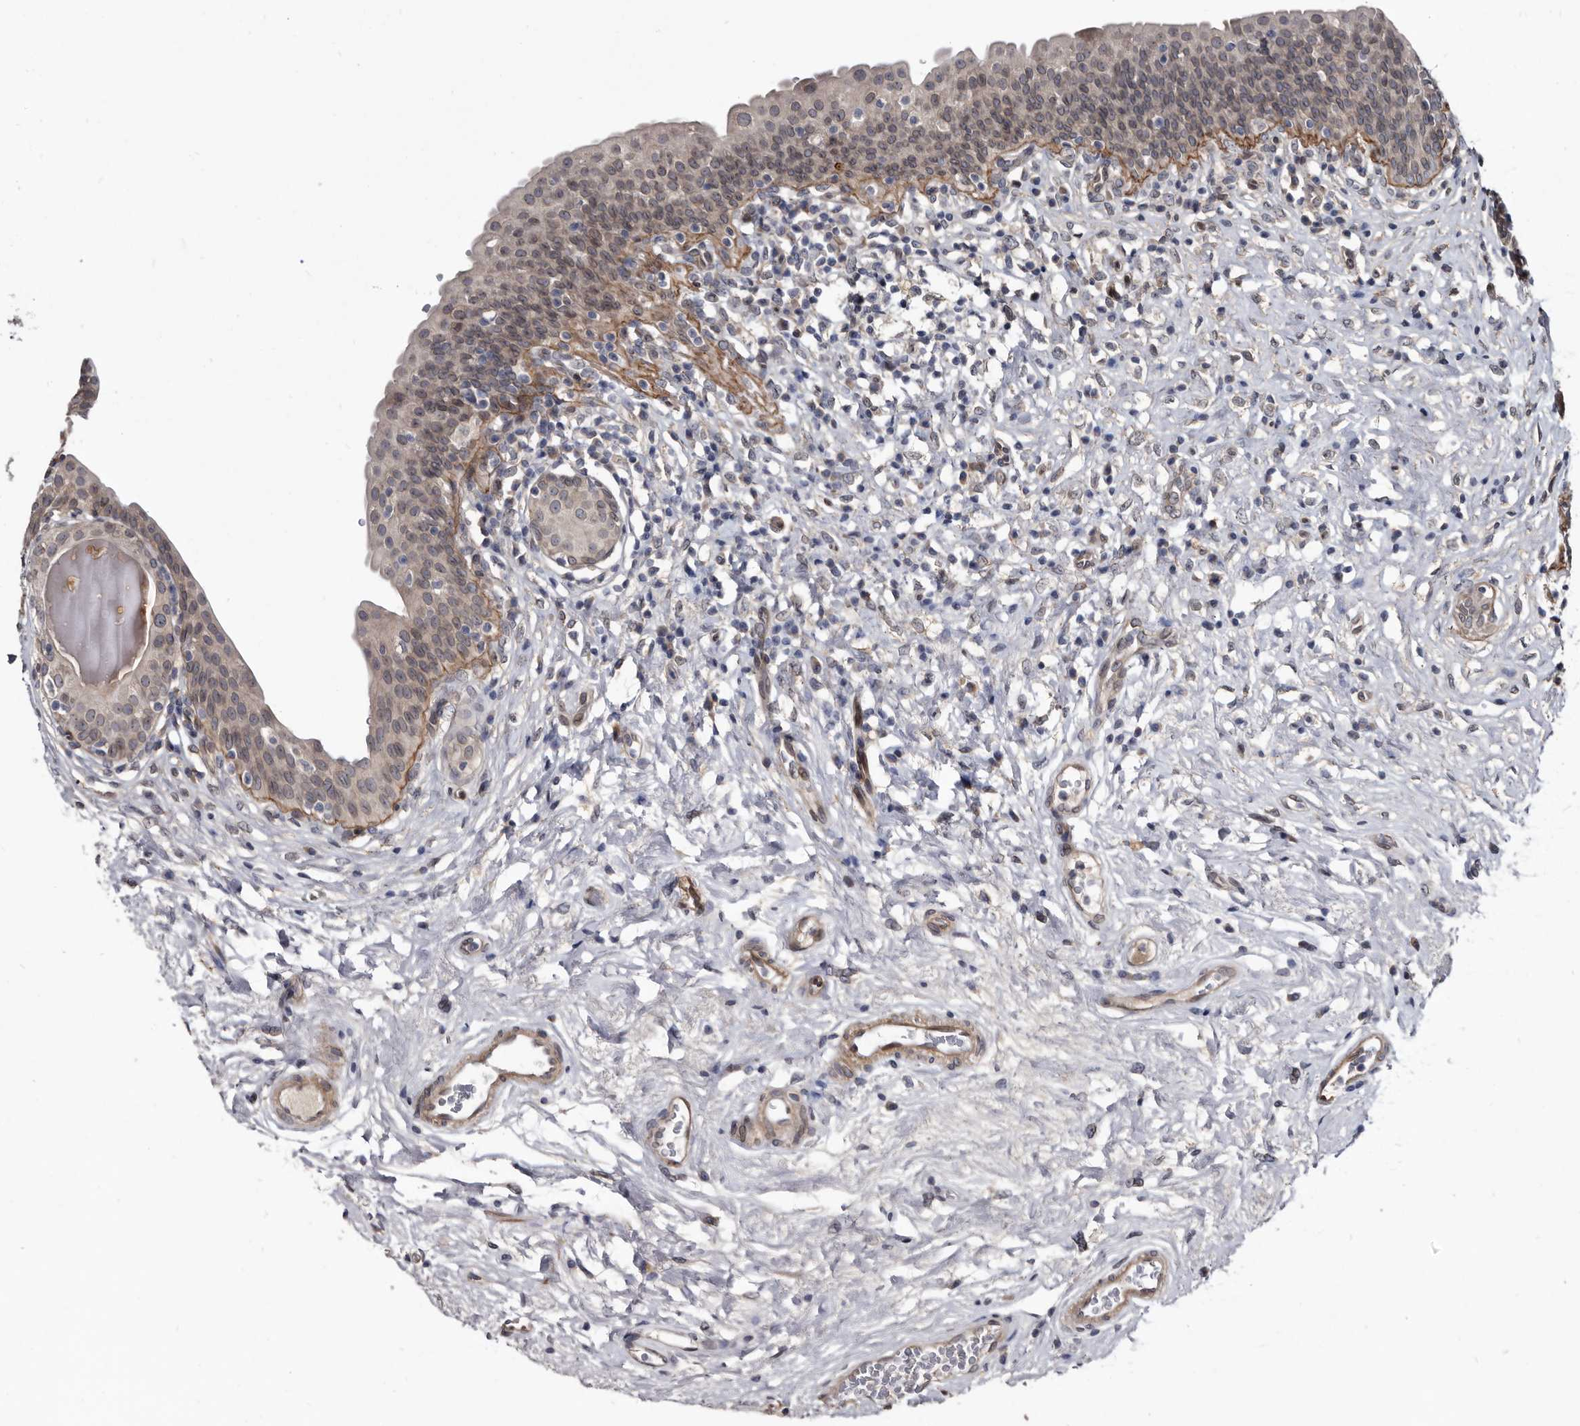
{"staining": {"intensity": "weak", "quantity": "25%-75%", "location": "nuclear"}, "tissue": "urinary bladder", "cell_type": "Urothelial cells", "image_type": "normal", "snomed": [{"axis": "morphology", "description": "Normal tissue, NOS"}, {"axis": "topography", "description": "Urinary bladder"}], "caption": "Brown immunohistochemical staining in normal human urinary bladder demonstrates weak nuclear staining in approximately 25%-75% of urothelial cells. (Stains: DAB (3,3'-diaminobenzidine) in brown, nuclei in blue, Microscopy: brightfield microscopy at high magnification).", "gene": "PROM1", "patient": {"sex": "male", "age": 83}}